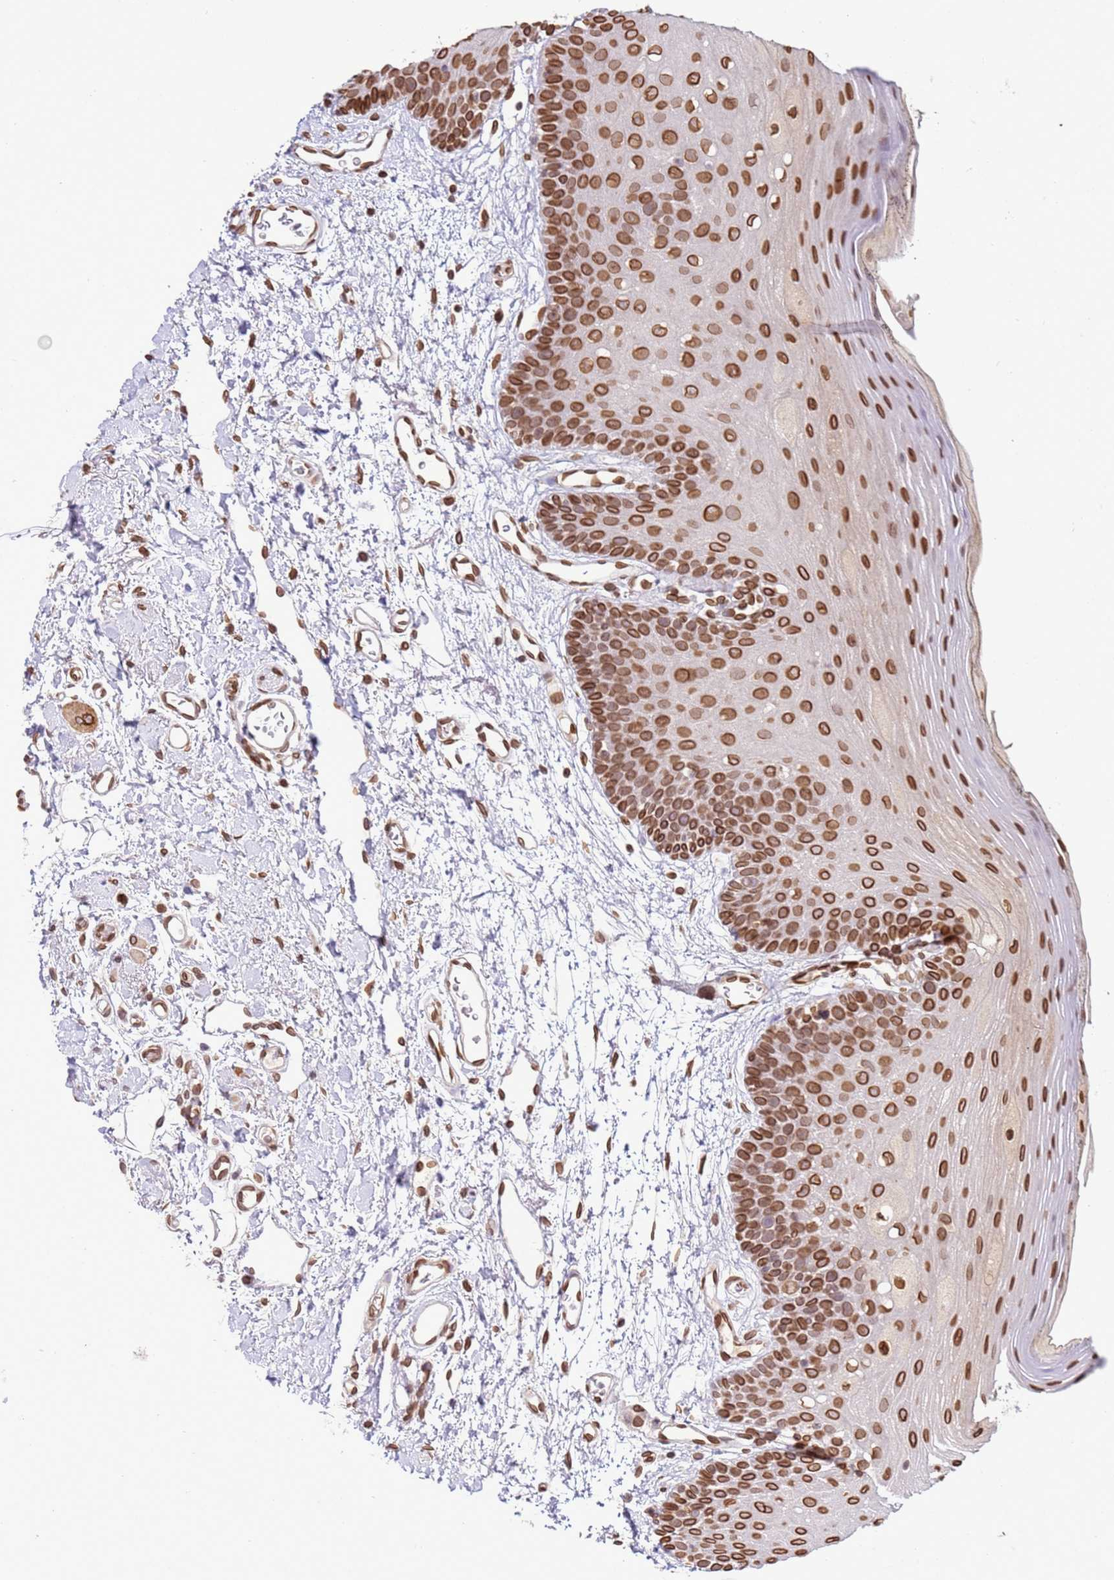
{"staining": {"intensity": "strong", "quantity": ">75%", "location": "cytoplasmic/membranous,nuclear"}, "tissue": "oral mucosa", "cell_type": "Squamous epithelial cells", "image_type": "normal", "snomed": [{"axis": "morphology", "description": "Normal tissue, NOS"}, {"axis": "topography", "description": "Oral tissue"}, {"axis": "topography", "description": "Tounge, NOS"}], "caption": "IHC image of unremarkable oral mucosa: oral mucosa stained using immunohistochemistry shows high levels of strong protein expression localized specifically in the cytoplasmic/membranous,nuclear of squamous epithelial cells, appearing as a cytoplasmic/membranous,nuclear brown color.", "gene": "TMEM47", "patient": {"sex": "female", "age": 81}}